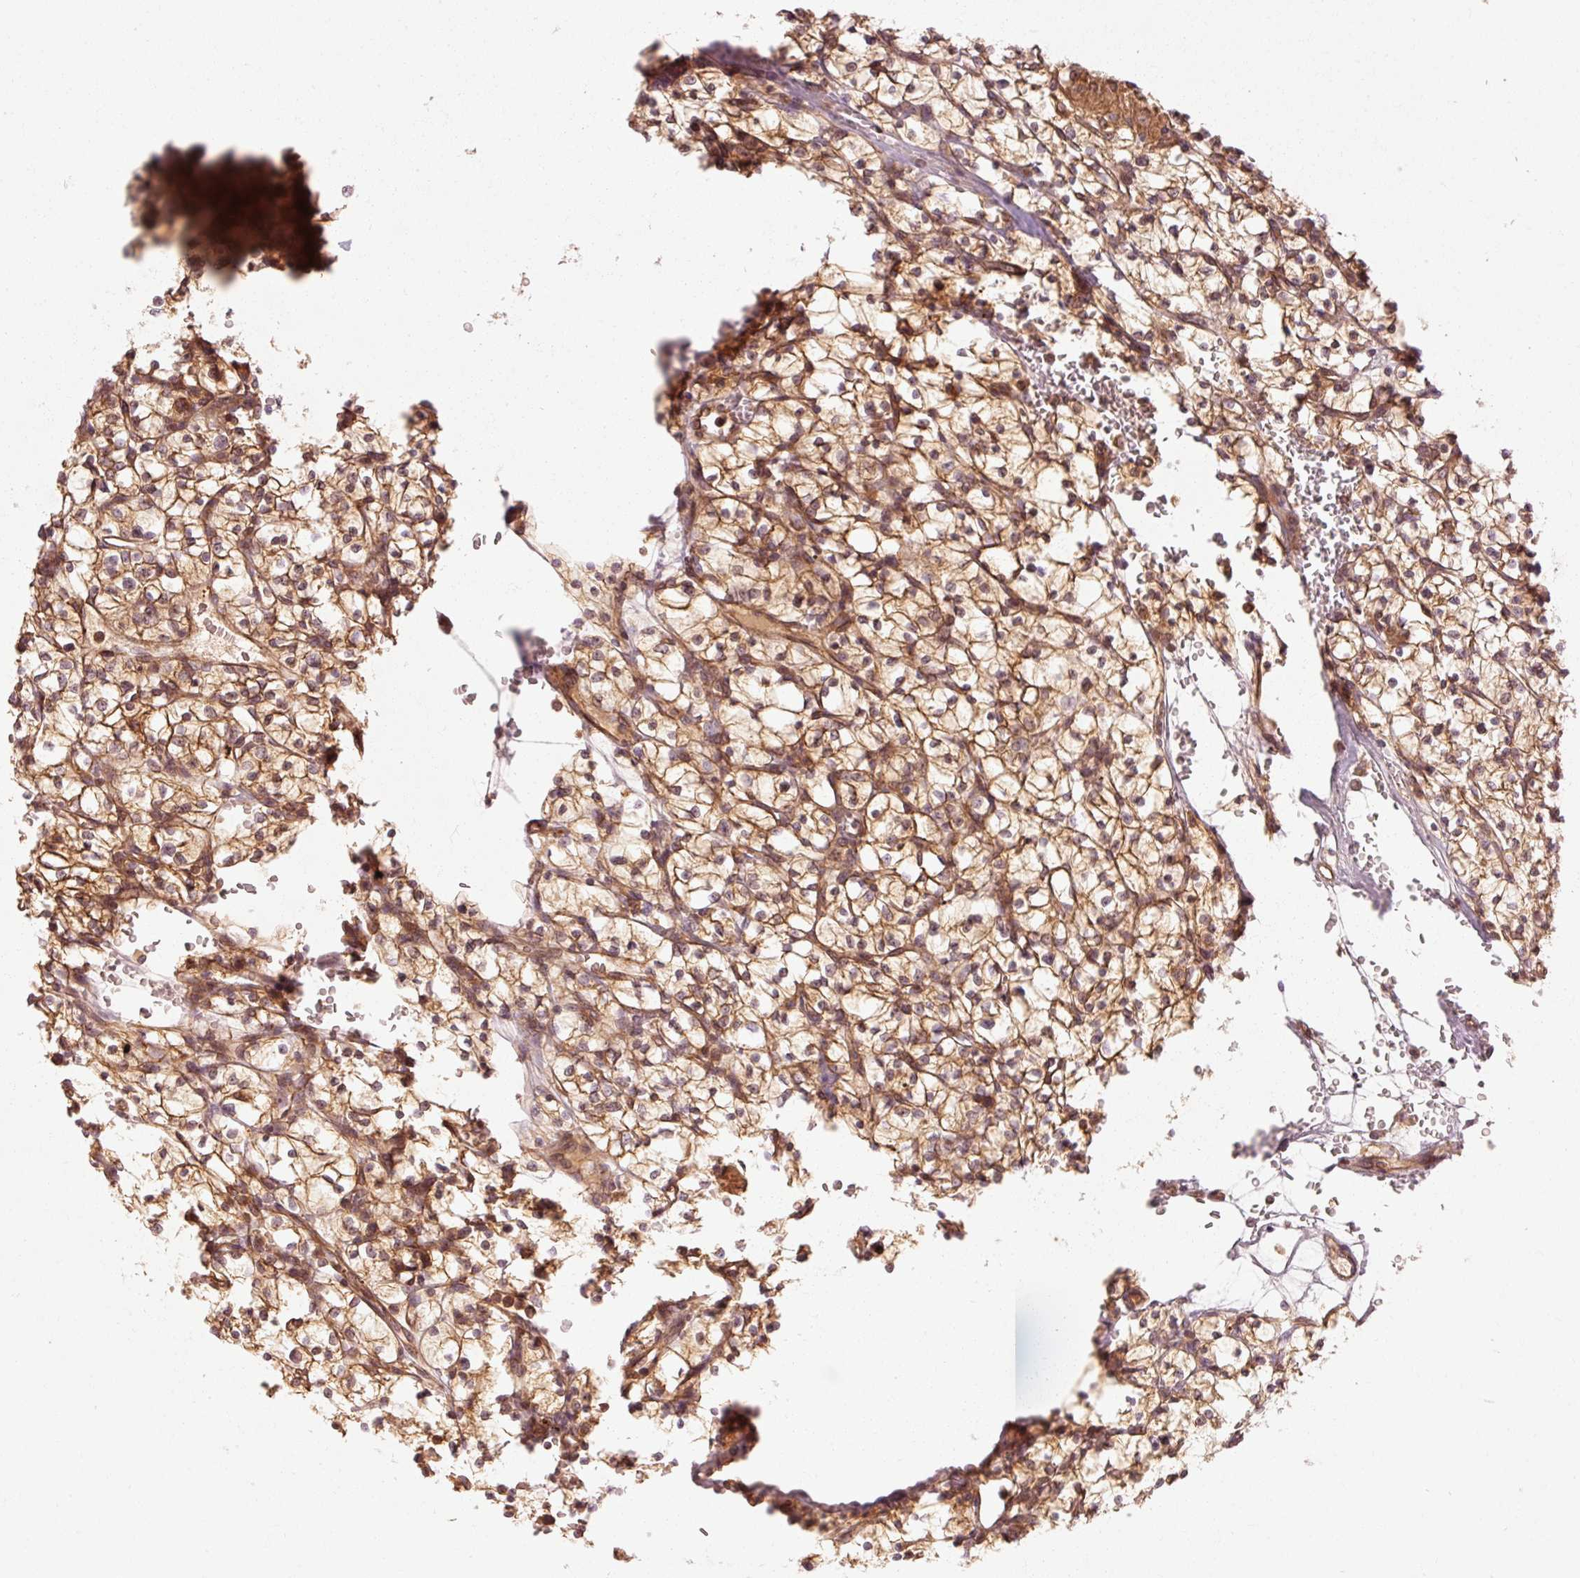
{"staining": {"intensity": "moderate", "quantity": ">75%", "location": "cytoplasmic/membranous"}, "tissue": "renal cancer", "cell_type": "Tumor cells", "image_type": "cancer", "snomed": [{"axis": "morphology", "description": "Adenocarcinoma, NOS"}, {"axis": "topography", "description": "Kidney"}], "caption": "The histopathology image displays a brown stain indicating the presence of a protein in the cytoplasmic/membranous of tumor cells in renal adenocarcinoma. The staining was performed using DAB, with brown indicating positive protein expression. Nuclei are stained blue with hematoxylin.", "gene": "CTNNA1", "patient": {"sex": "female", "age": 64}}